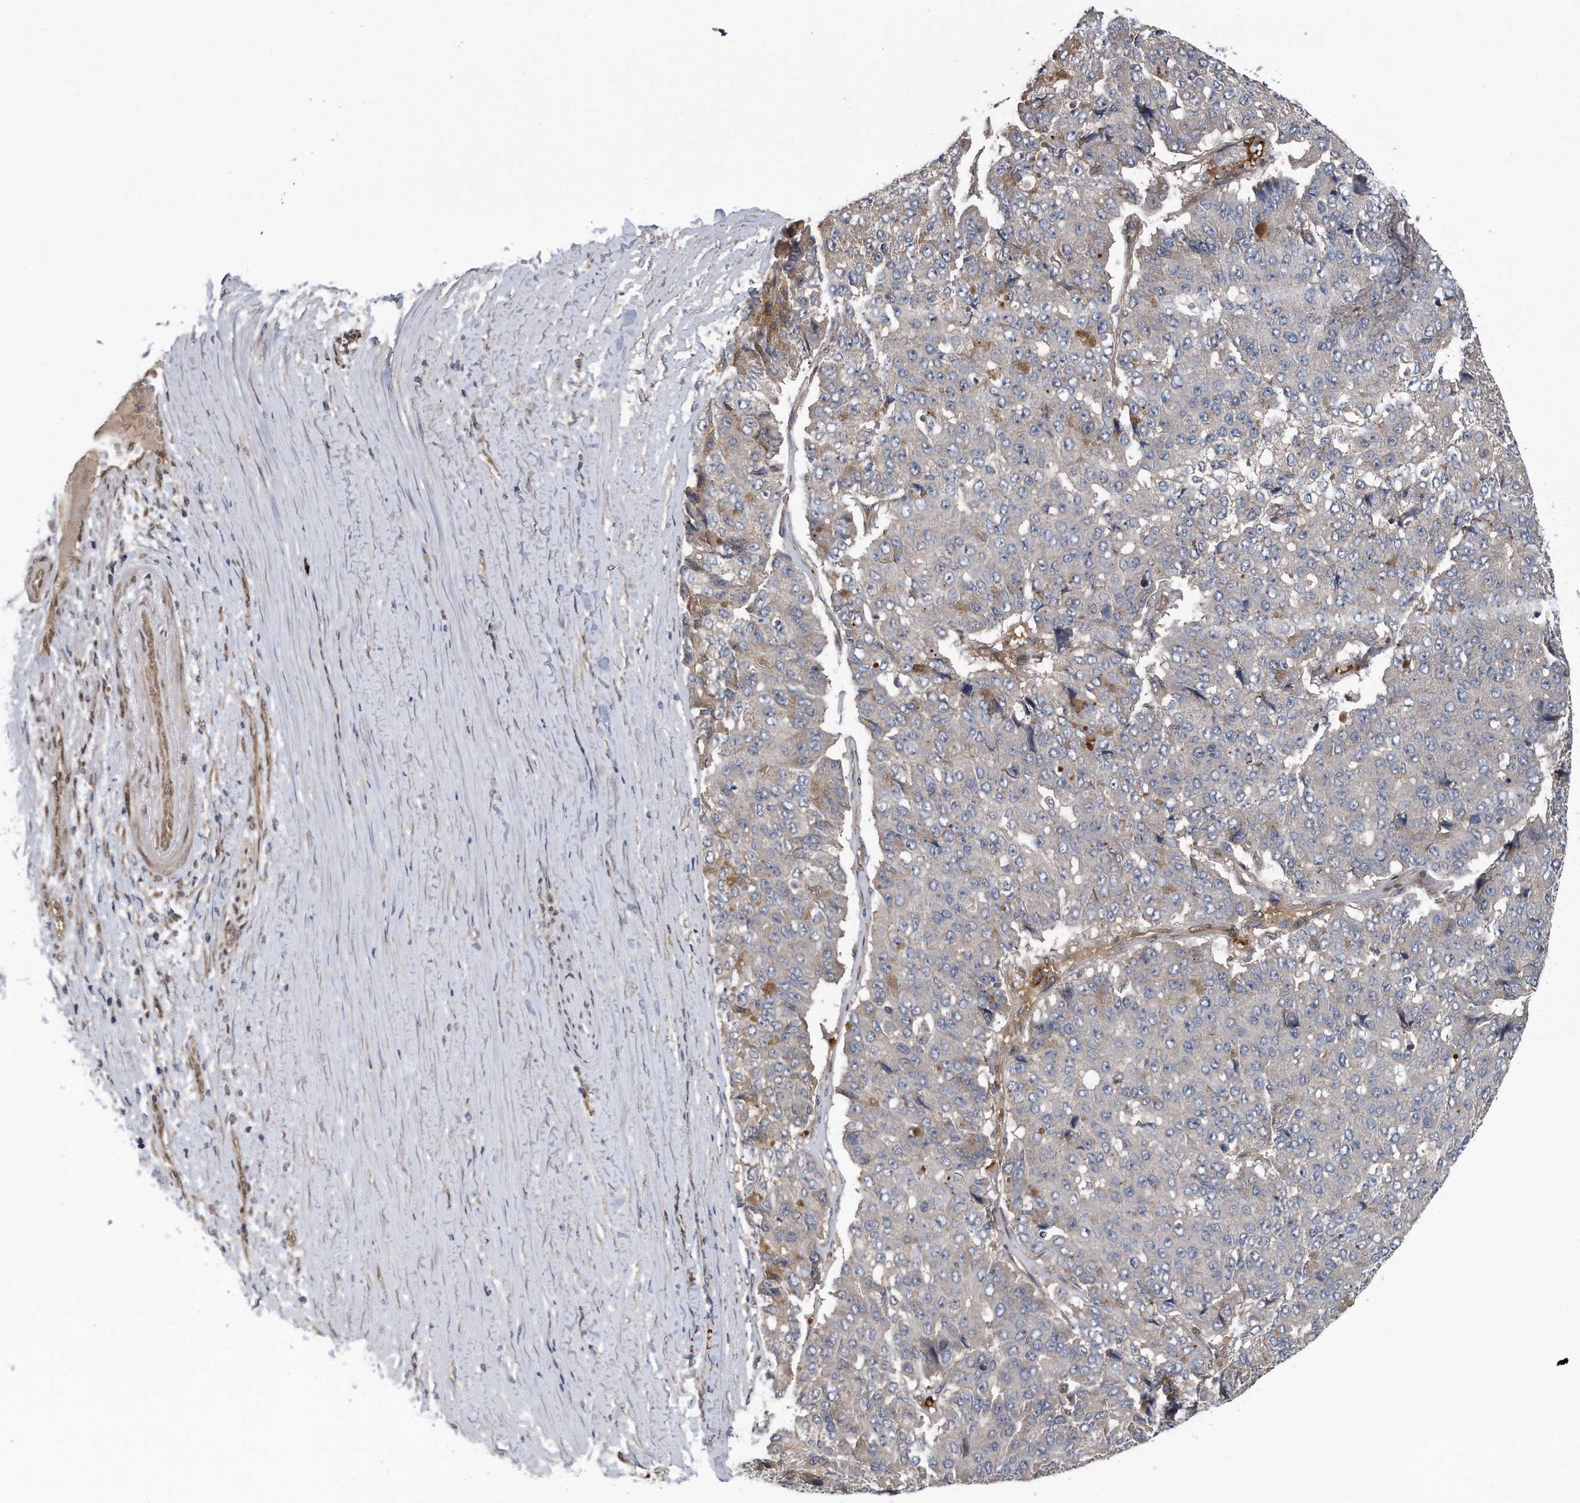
{"staining": {"intensity": "negative", "quantity": "none", "location": "none"}, "tissue": "pancreatic cancer", "cell_type": "Tumor cells", "image_type": "cancer", "snomed": [{"axis": "morphology", "description": "Adenocarcinoma, NOS"}, {"axis": "topography", "description": "Pancreas"}], "caption": "A photomicrograph of human pancreatic cancer (adenocarcinoma) is negative for staining in tumor cells.", "gene": "ZNF79", "patient": {"sex": "male", "age": 50}}